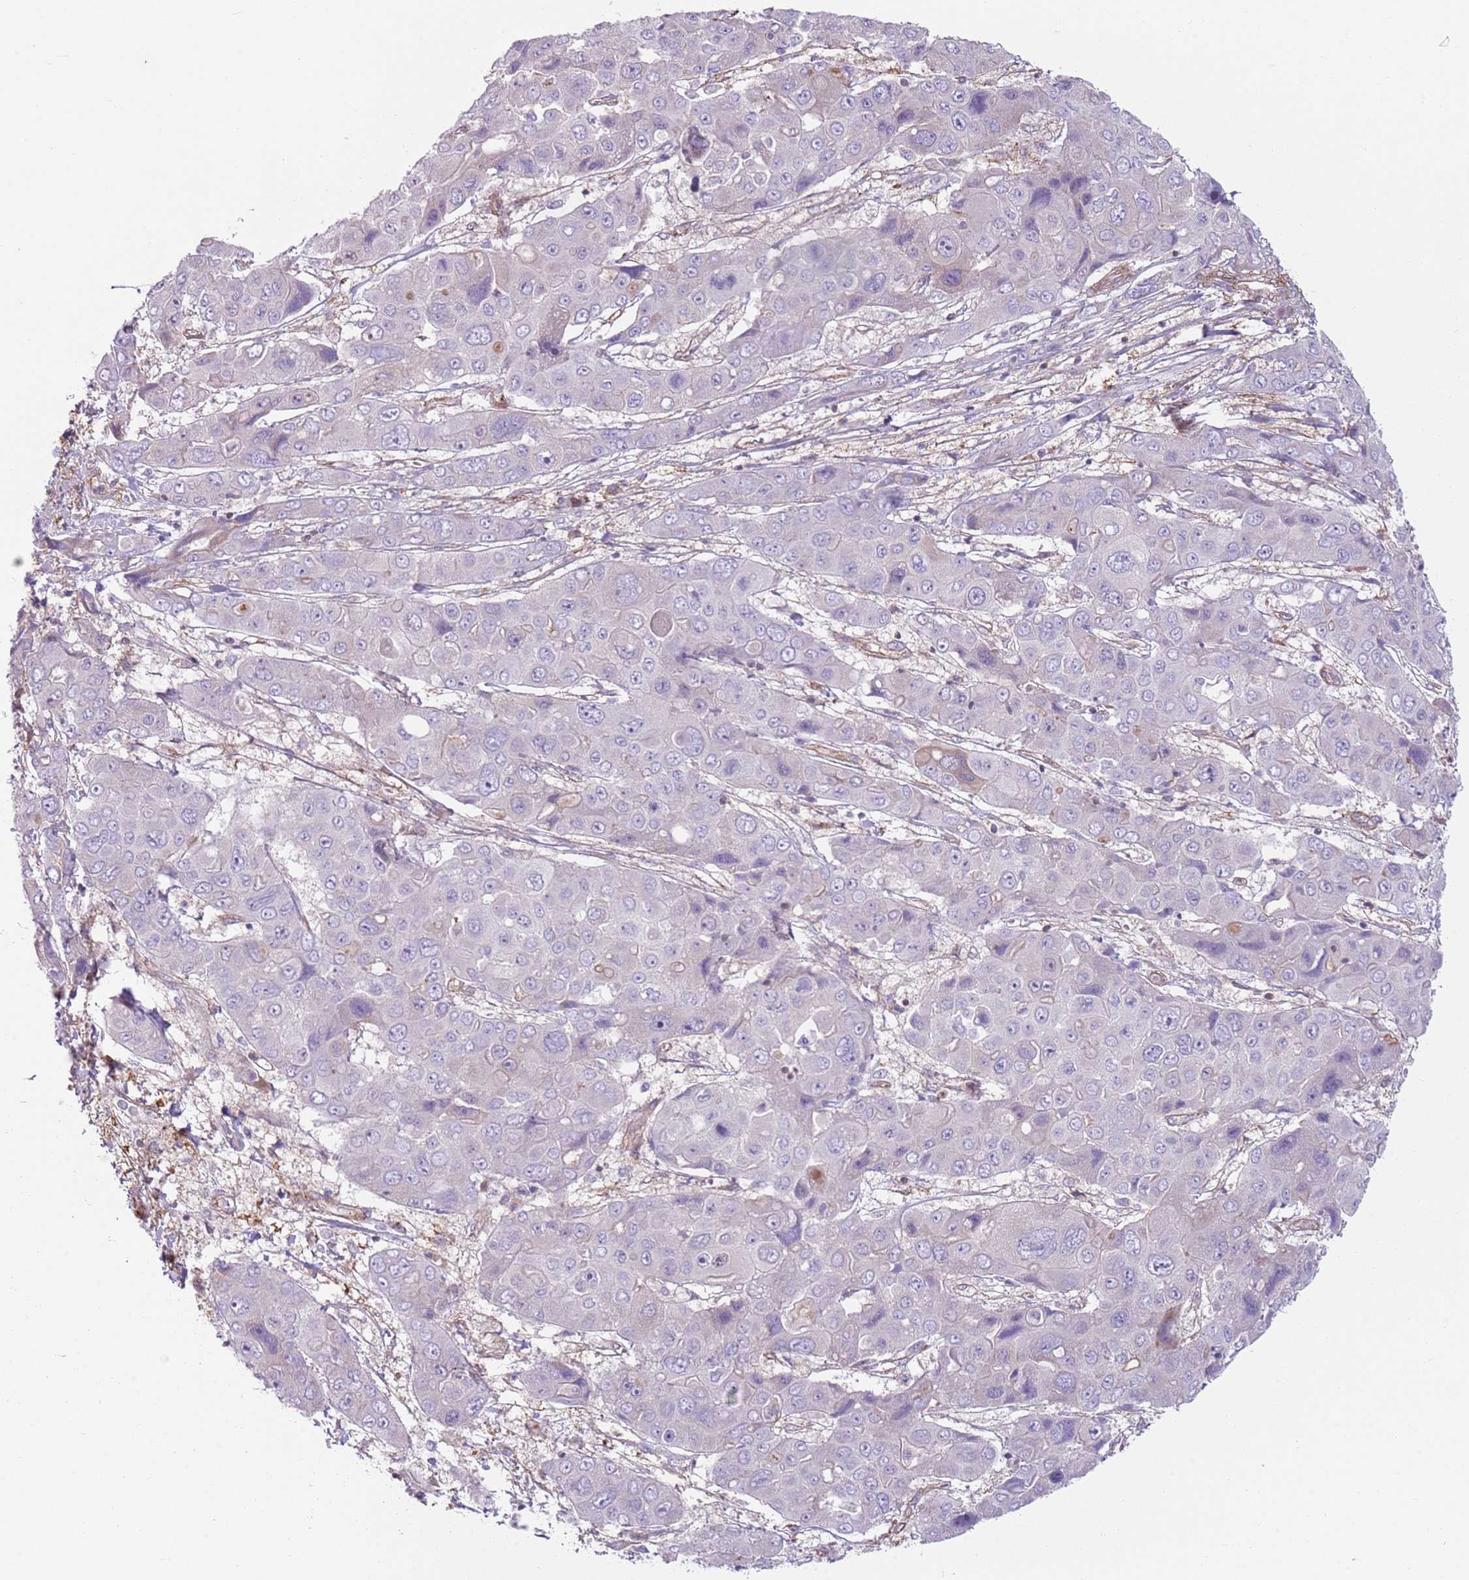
{"staining": {"intensity": "negative", "quantity": "none", "location": "none"}, "tissue": "liver cancer", "cell_type": "Tumor cells", "image_type": "cancer", "snomed": [{"axis": "morphology", "description": "Cholangiocarcinoma"}, {"axis": "topography", "description": "Liver"}], "caption": "This is an immunohistochemistry photomicrograph of cholangiocarcinoma (liver). There is no expression in tumor cells.", "gene": "GNAI3", "patient": {"sex": "male", "age": 67}}